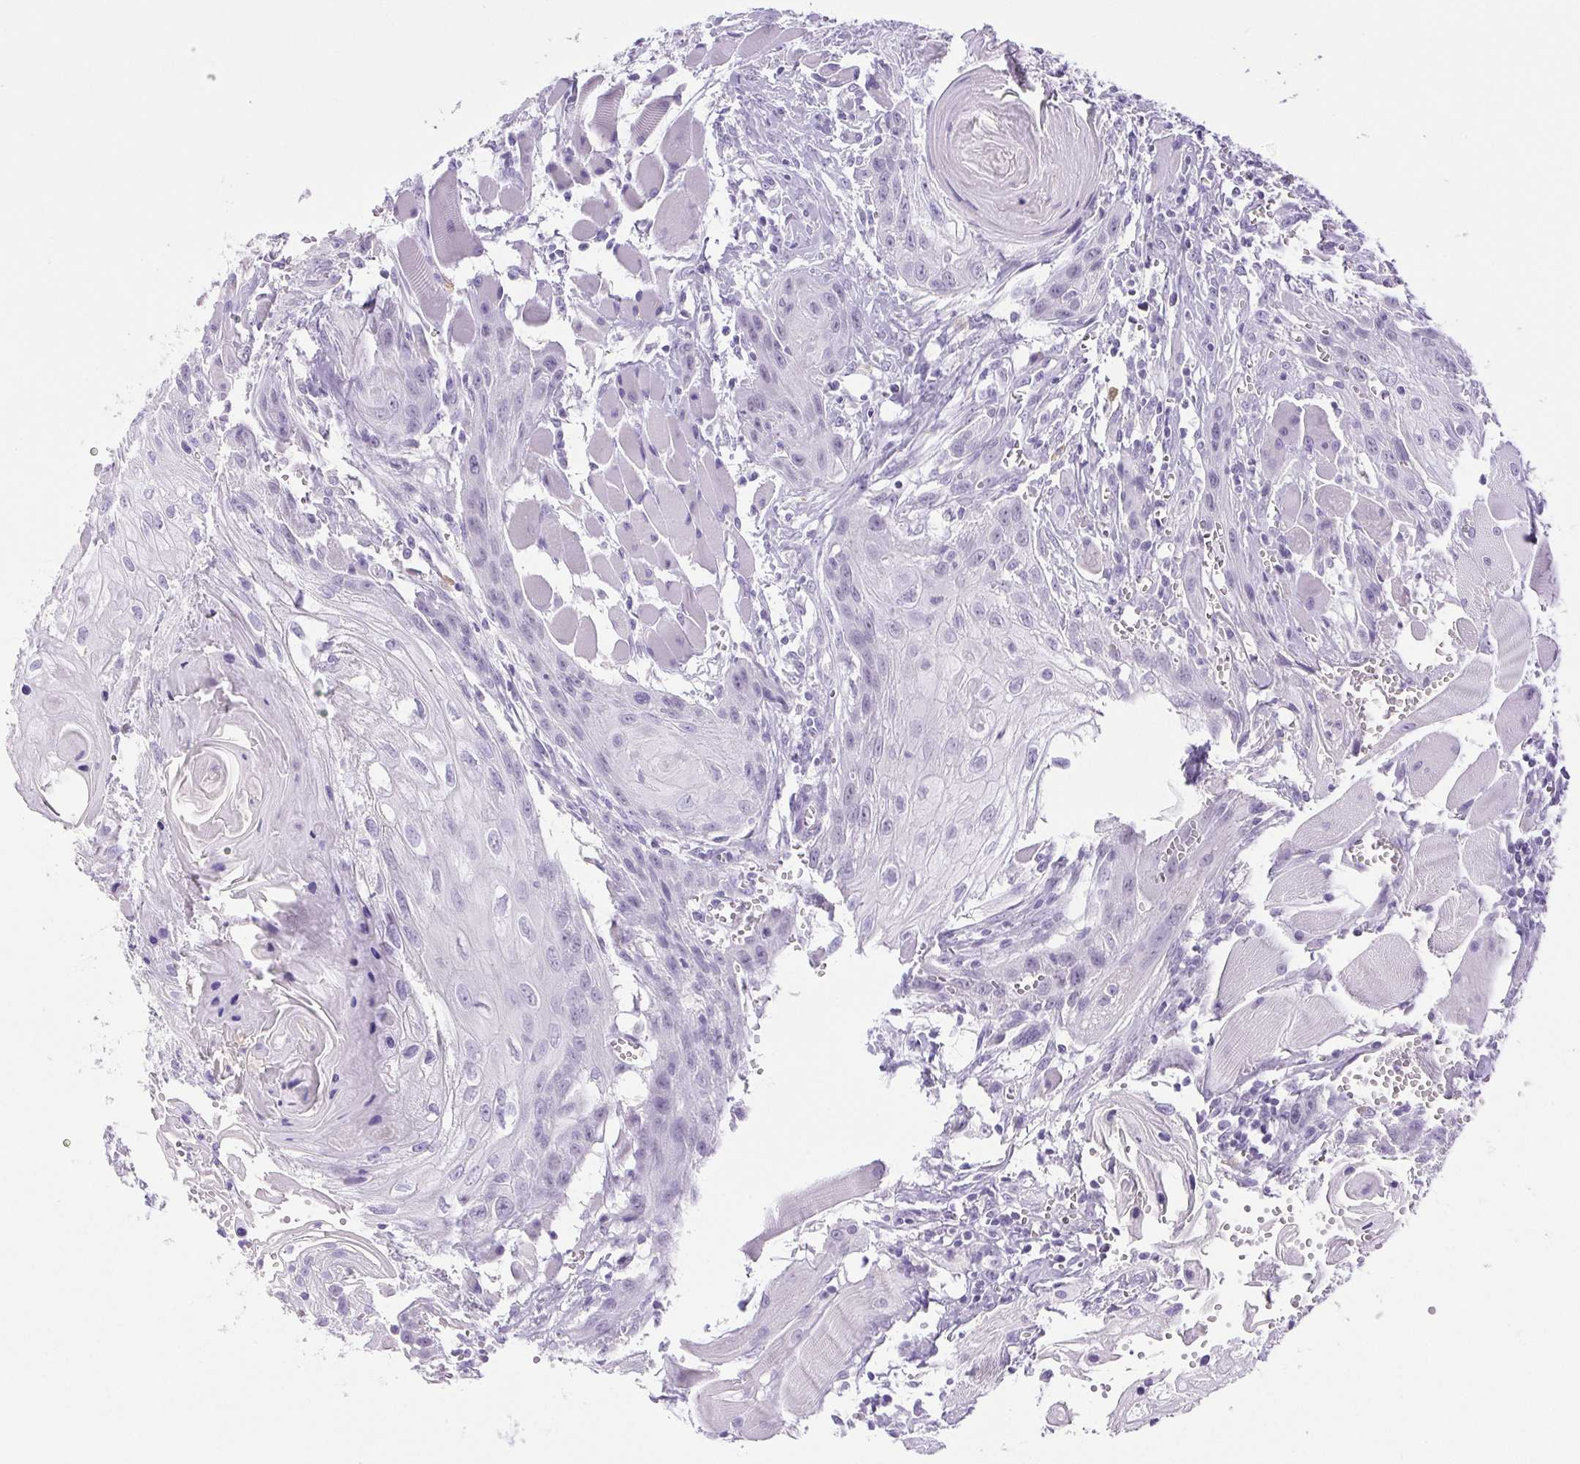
{"staining": {"intensity": "negative", "quantity": "none", "location": "none"}, "tissue": "head and neck cancer", "cell_type": "Tumor cells", "image_type": "cancer", "snomed": [{"axis": "morphology", "description": "Squamous cell carcinoma, NOS"}, {"axis": "topography", "description": "Oral tissue"}, {"axis": "topography", "description": "Head-Neck"}], "caption": "Head and neck cancer (squamous cell carcinoma) was stained to show a protein in brown. There is no significant expression in tumor cells.", "gene": "PAPPA2", "patient": {"sex": "male", "age": 58}}